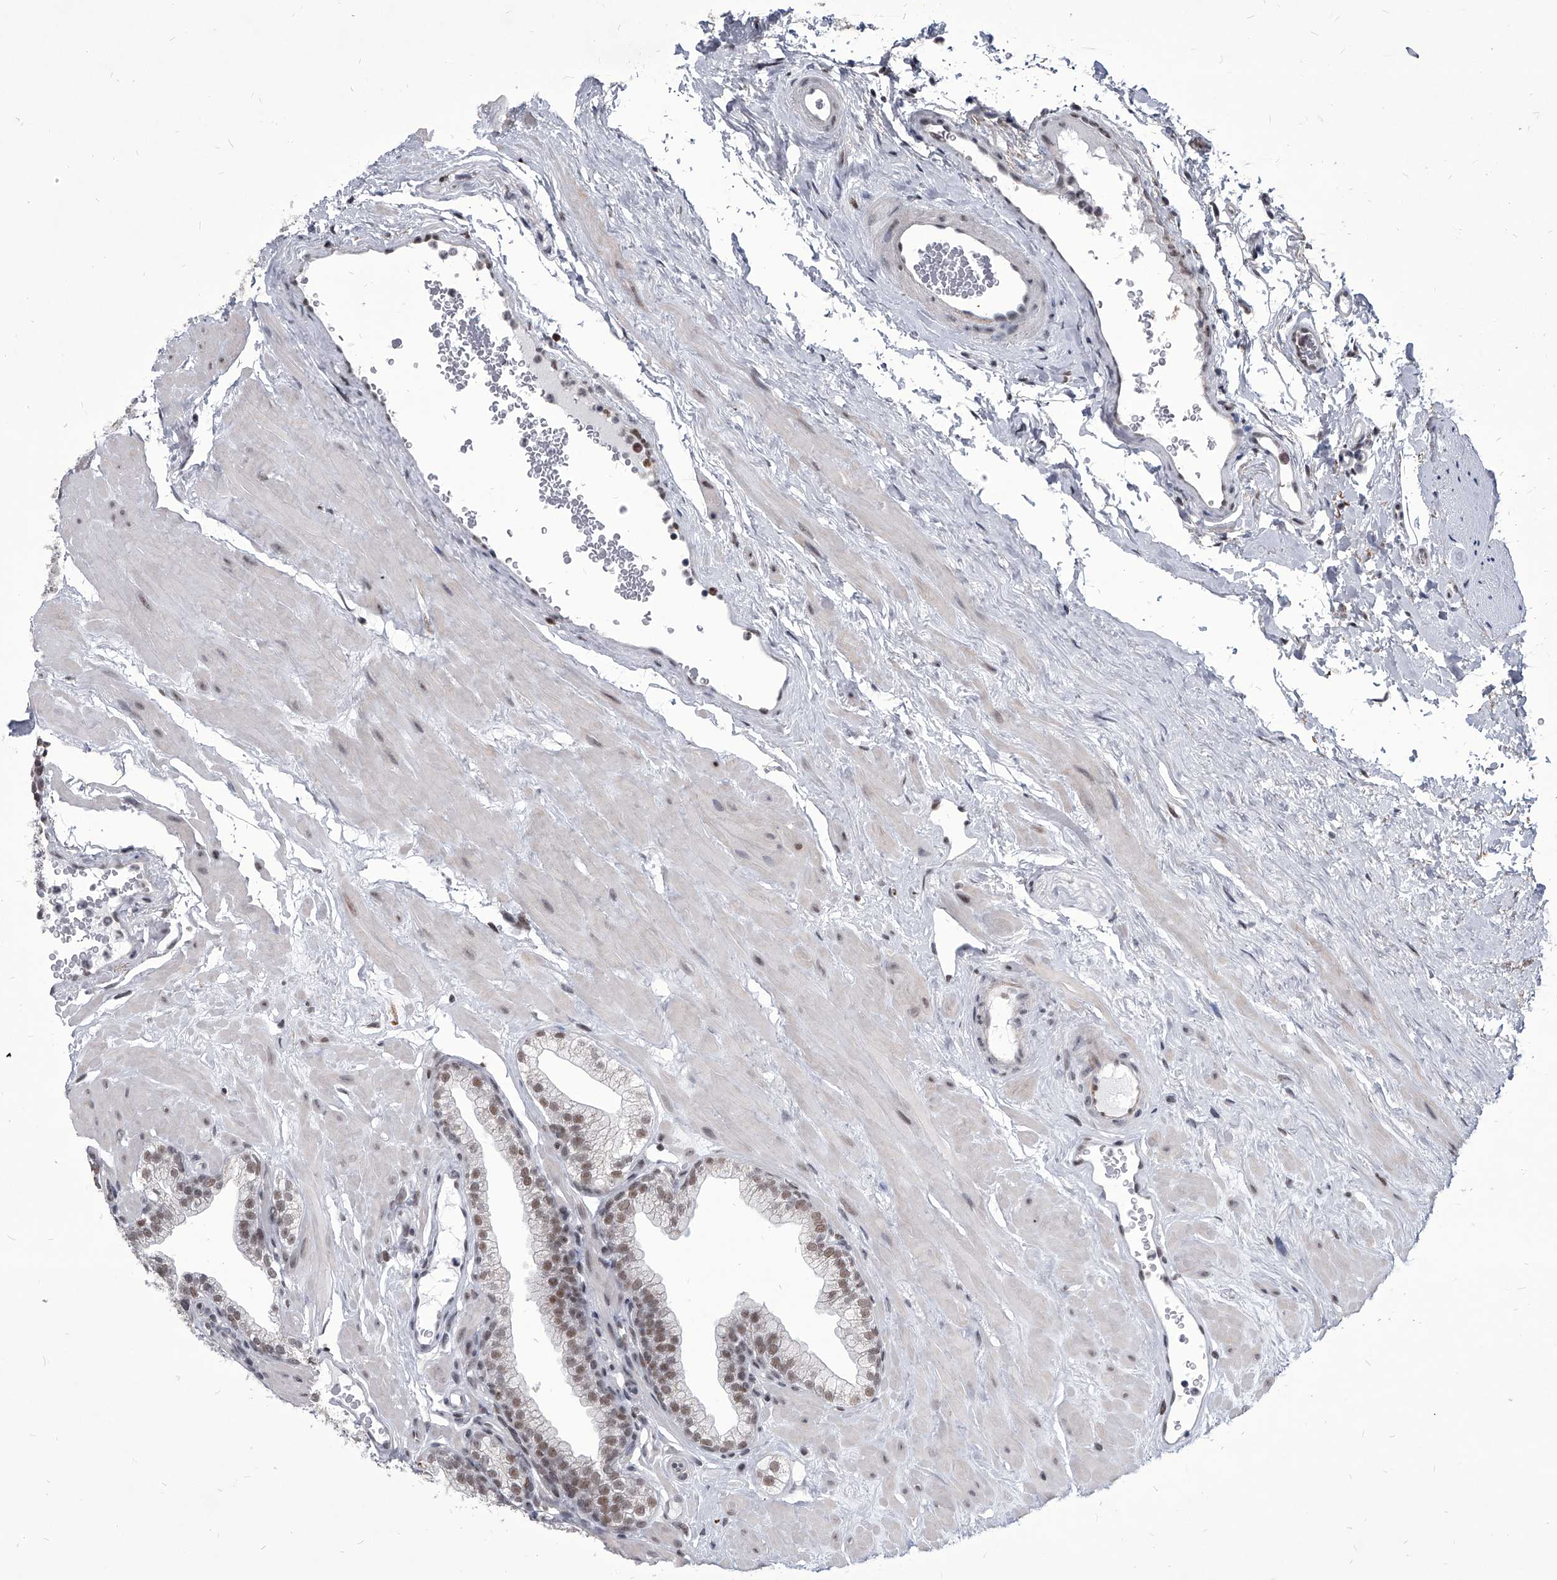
{"staining": {"intensity": "moderate", "quantity": "<25%", "location": "nuclear"}, "tissue": "prostate", "cell_type": "Glandular cells", "image_type": "normal", "snomed": [{"axis": "morphology", "description": "Normal tissue, NOS"}, {"axis": "morphology", "description": "Urothelial carcinoma, Low grade"}, {"axis": "topography", "description": "Urinary bladder"}, {"axis": "topography", "description": "Prostate"}], "caption": "This is an image of IHC staining of unremarkable prostate, which shows moderate expression in the nuclear of glandular cells.", "gene": "PPIL4", "patient": {"sex": "male", "age": 60}}